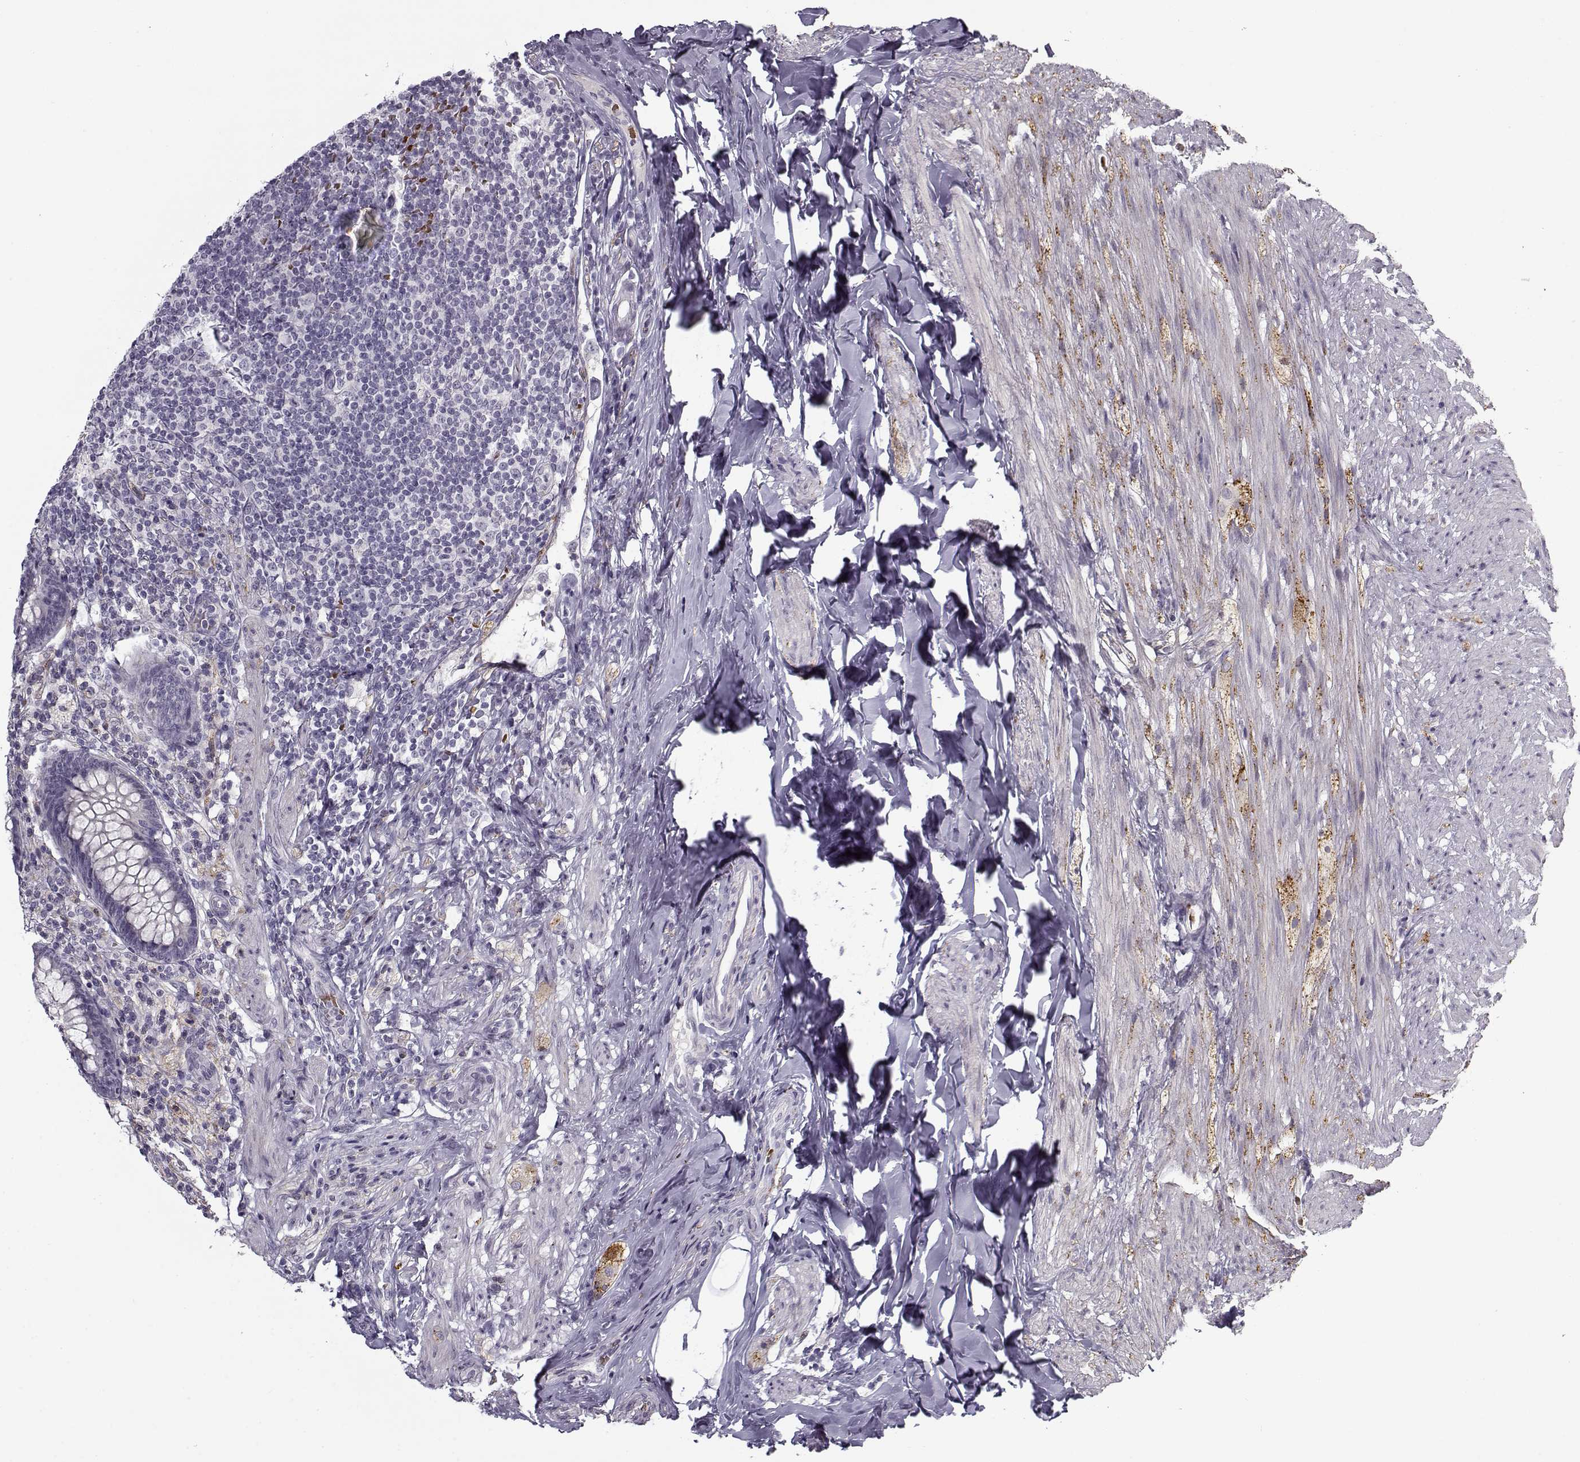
{"staining": {"intensity": "negative", "quantity": "none", "location": "none"}, "tissue": "appendix", "cell_type": "Glandular cells", "image_type": "normal", "snomed": [{"axis": "morphology", "description": "Normal tissue, NOS"}, {"axis": "topography", "description": "Appendix"}], "caption": "Image shows no protein expression in glandular cells of unremarkable appendix. The staining was performed using DAB to visualize the protein expression in brown, while the nuclei were stained in blue with hematoxylin (Magnification: 20x).", "gene": "SNCA", "patient": {"sex": "male", "age": 47}}